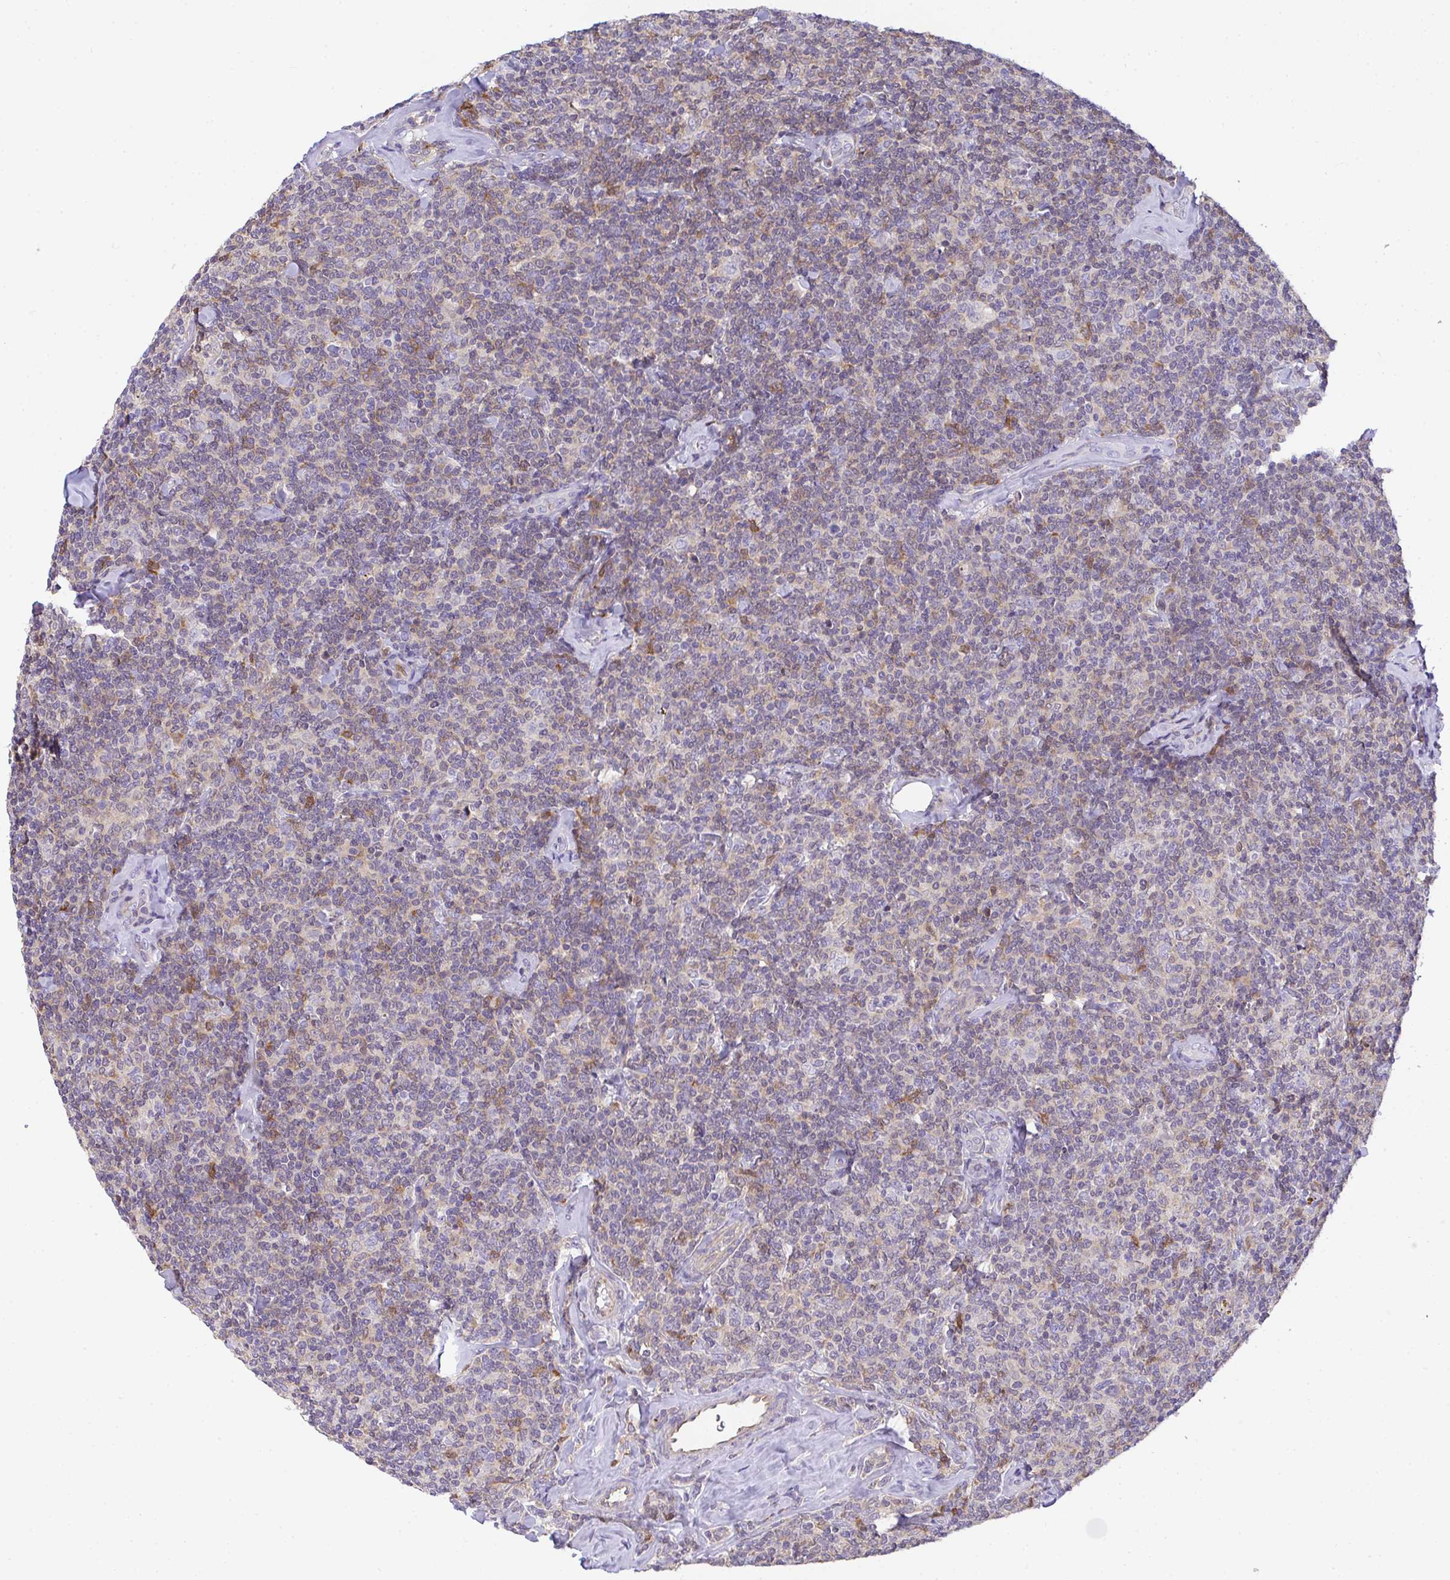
{"staining": {"intensity": "negative", "quantity": "none", "location": "none"}, "tissue": "lymphoma", "cell_type": "Tumor cells", "image_type": "cancer", "snomed": [{"axis": "morphology", "description": "Malignant lymphoma, non-Hodgkin's type, Low grade"}, {"axis": "topography", "description": "Lymph node"}], "caption": "Tumor cells are negative for brown protein staining in lymphoma. Brightfield microscopy of immunohistochemistry (IHC) stained with DAB (brown) and hematoxylin (blue), captured at high magnification.", "gene": "TNFAIP8", "patient": {"sex": "female", "age": 56}}